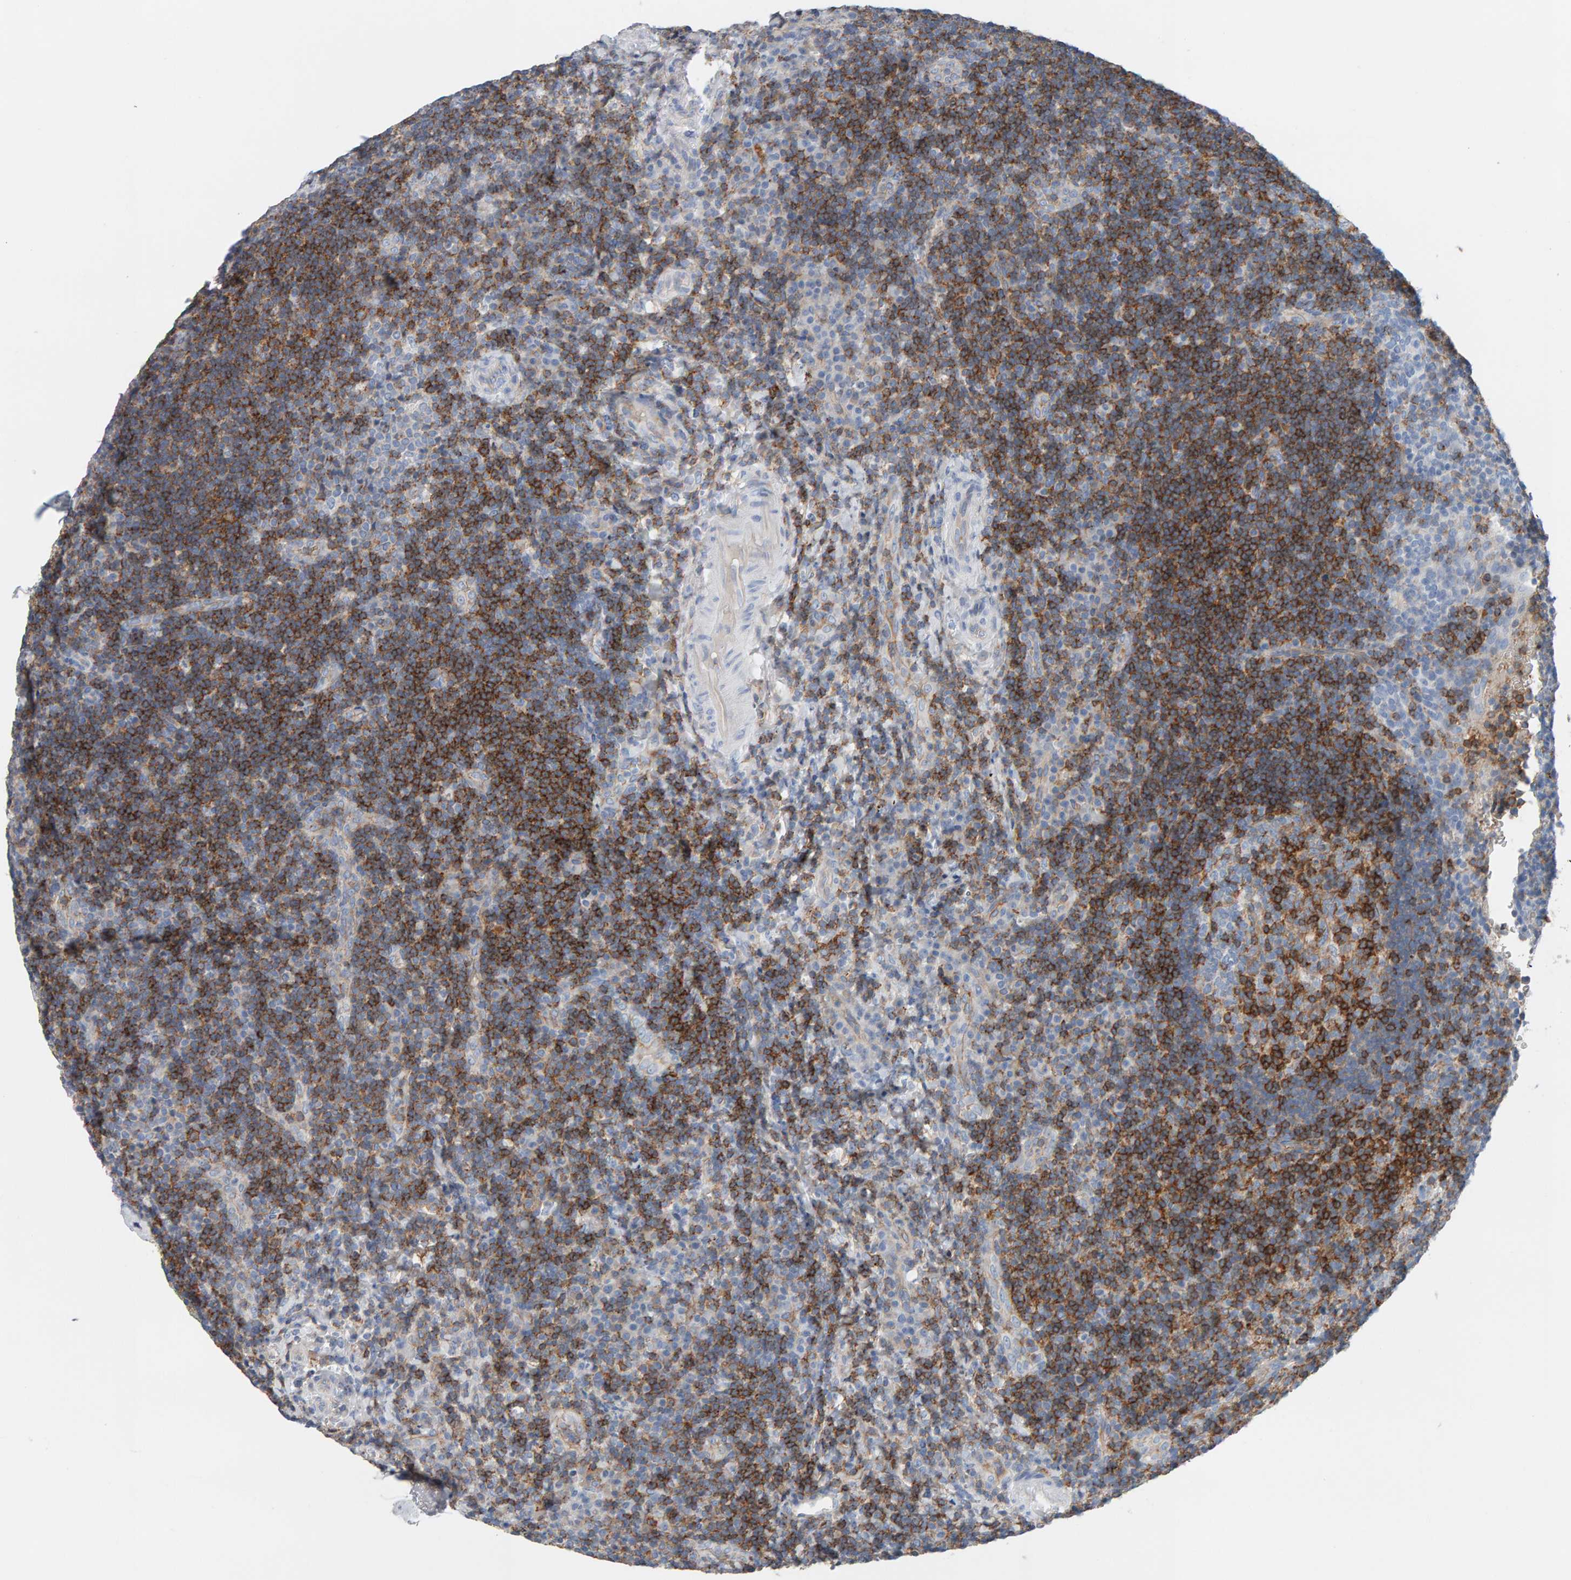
{"staining": {"intensity": "strong", "quantity": ">75%", "location": "cytoplasmic/membranous"}, "tissue": "lymphoma", "cell_type": "Tumor cells", "image_type": "cancer", "snomed": [{"axis": "morphology", "description": "Malignant lymphoma, non-Hodgkin's type, High grade"}, {"axis": "topography", "description": "Tonsil"}], "caption": "DAB (3,3'-diaminobenzidine) immunohistochemical staining of human malignant lymphoma, non-Hodgkin's type (high-grade) exhibits strong cytoplasmic/membranous protein positivity in about >75% of tumor cells.", "gene": "FYN", "patient": {"sex": "female", "age": 36}}